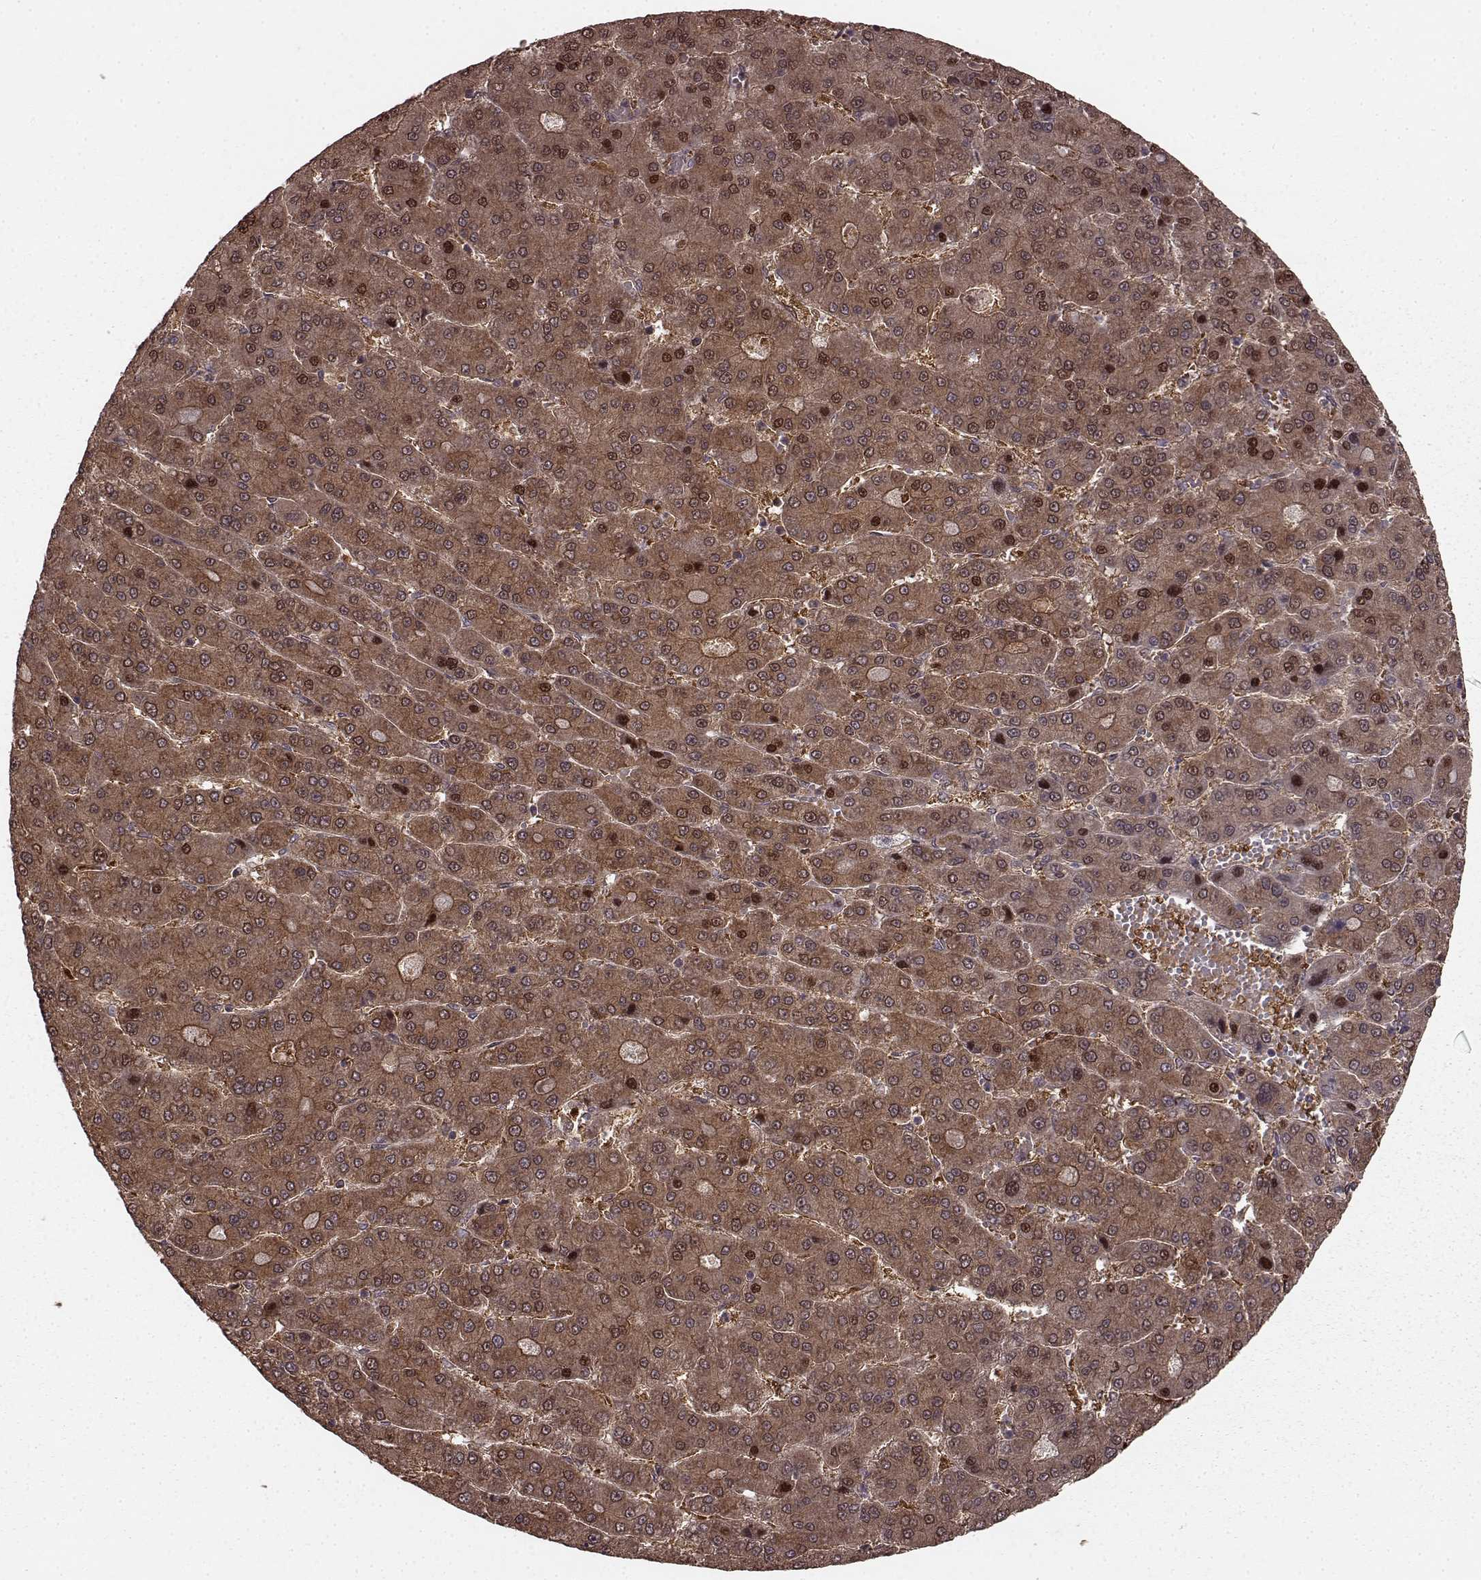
{"staining": {"intensity": "moderate", "quantity": ">75%", "location": "cytoplasmic/membranous,nuclear"}, "tissue": "liver cancer", "cell_type": "Tumor cells", "image_type": "cancer", "snomed": [{"axis": "morphology", "description": "Carcinoma, Hepatocellular, NOS"}, {"axis": "topography", "description": "Liver"}], "caption": "This photomicrograph exhibits IHC staining of human hepatocellular carcinoma (liver), with medium moderate cytoplasmic/membranous and nuclear positivity in approximately >75% of tumor cells.", "gene": "GSS", "patient": {"sex": "male", "age": 70}}